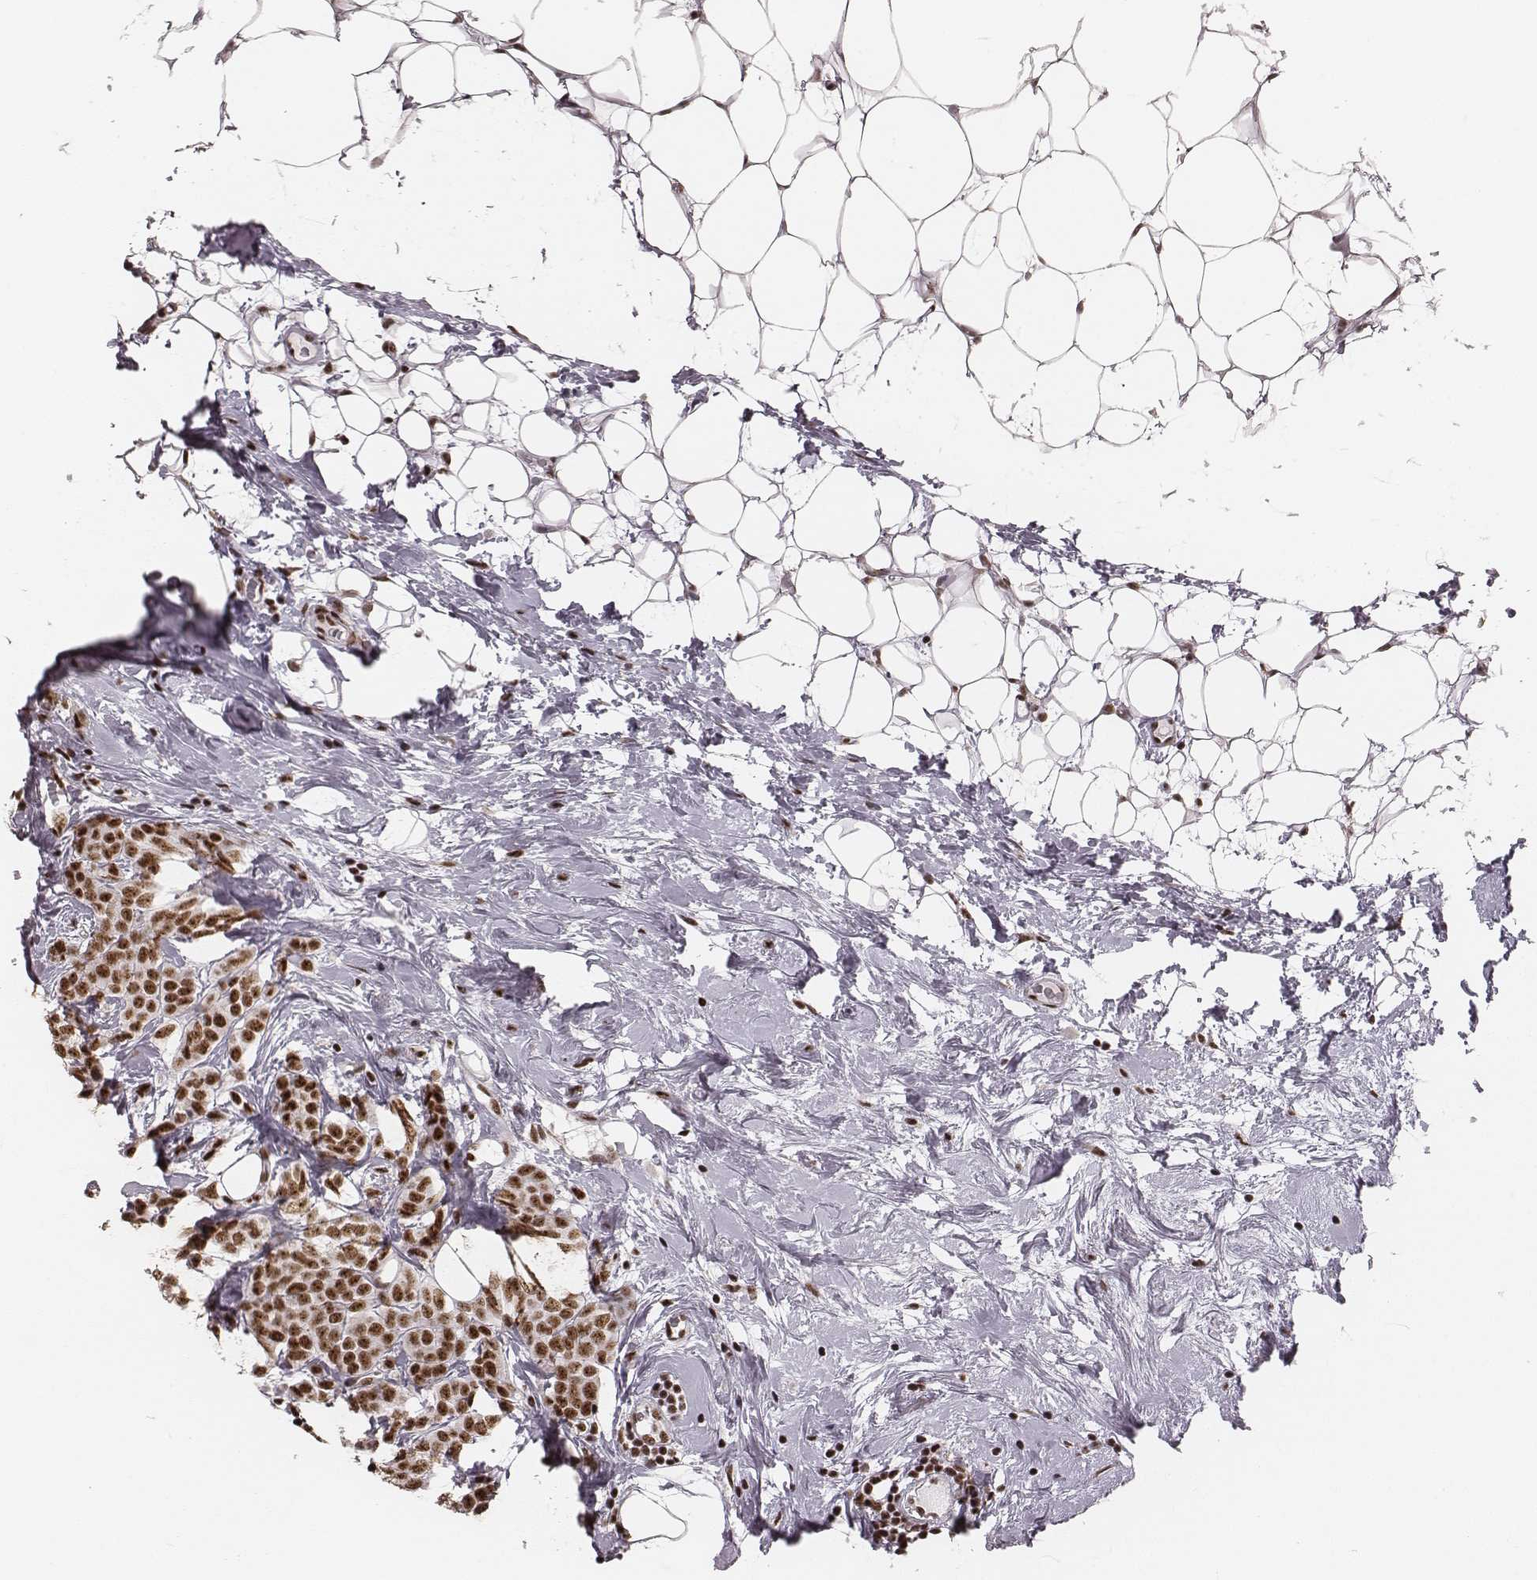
{"staining": {"intensity": "strong", "quantity": ">75%", "location": "nuclear"}, "tissue": "breast cancer", "cell_type": "Tumor cells", "image_type": "cancer", "snomed": [{"axis": "morphology", "description": "Lobular carcinoma"}, {"axis": "topography", "description": "Breast"}], "caption": "IHC micrograph of neoplastic tissue: human lobular carcinoma (breast) stained using immunohistochemistry (IHC) displays high levels of strong protein expression localized specifically in the nuclear of tumor cells, appearing as a nuclear brown color.", "gene": "LUC7L", "patient": {"sex": "female", "age": 49}}